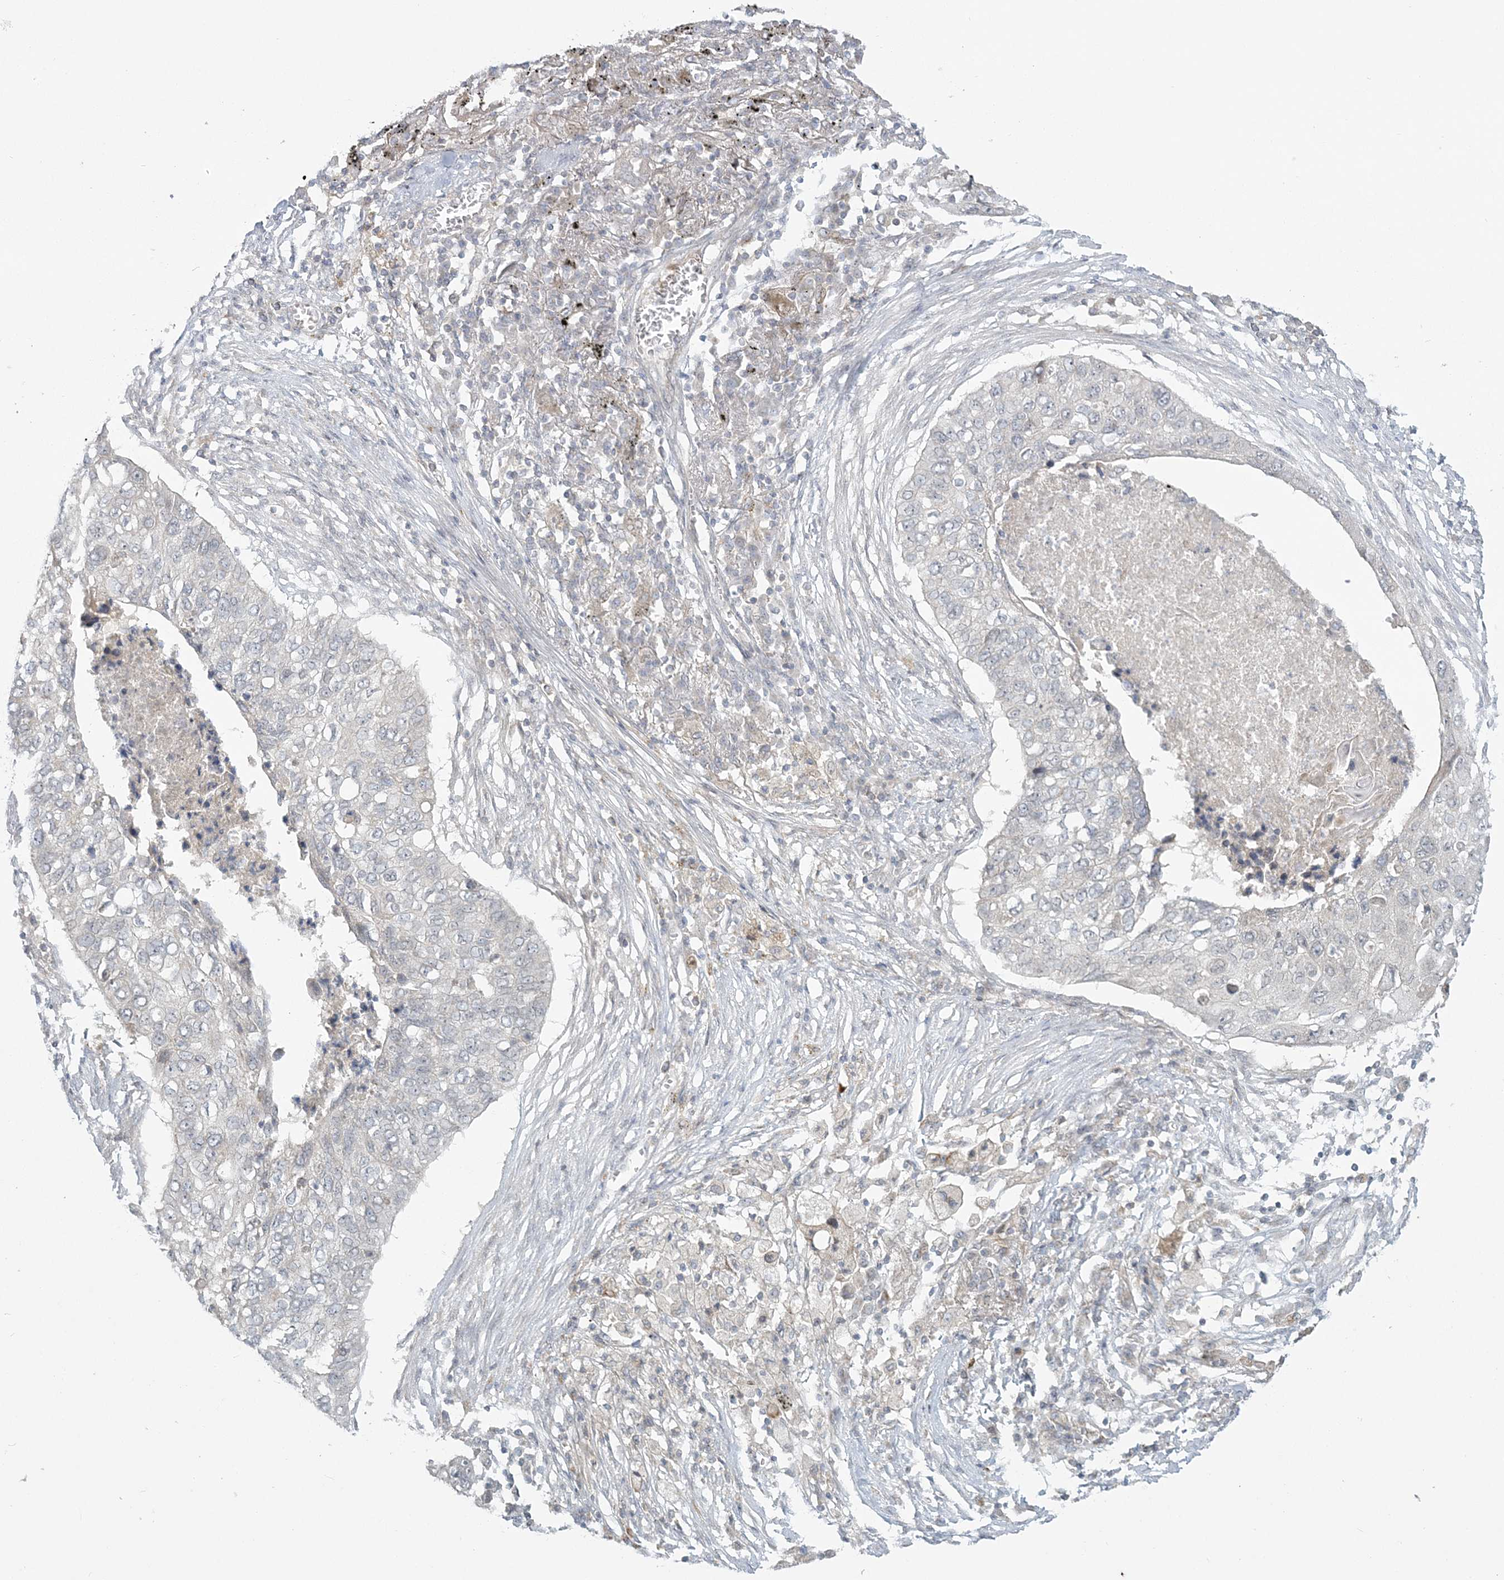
{"staining": {"intensity": "negative", "quantity": "none", "location": "none"}, "tissue": "lung cancer", "cell_type": "Tumor cells", "image_type": "cancer", "snomed": [{"axis": "morphology", "description": "Squamous cell carcinoma, NOS"}, {"axis": "topography", "description": "Lung"}], "caption": "IHC image of human squamous cell carcinoma (lung) stained for a protein (brown), which exhibits no staining in tumor cells.", "gene": "BLTP3A", "patient": {"sex": "female", "age": 63}}